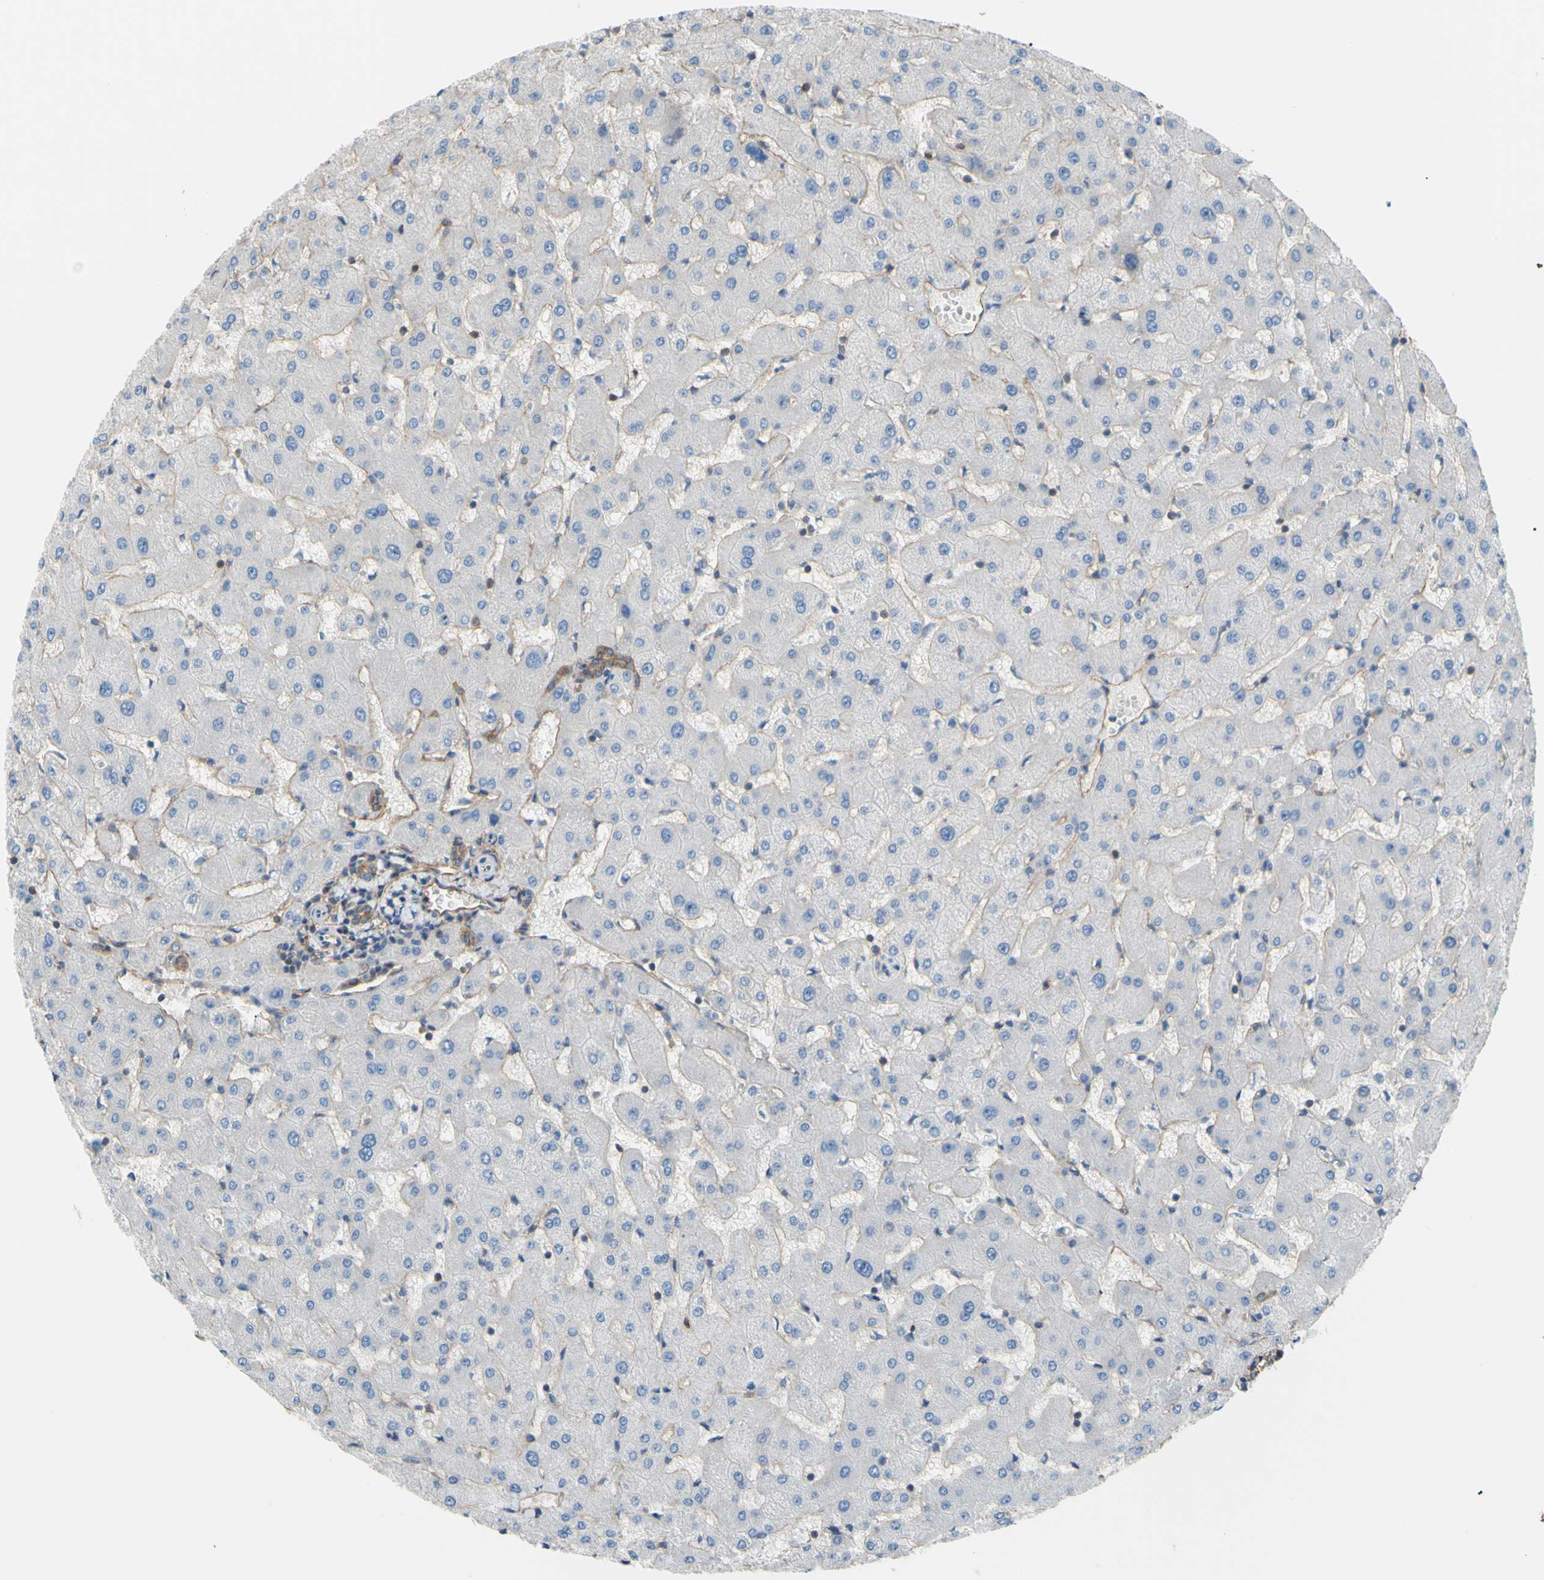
{"staining": {"intensity": "moderate", "quantity": ">75%", "location": "cytoplasmic/membranous"}, "tissue": "liver", "cell_type": "Cholangiocytes", "image_type": "normal", "snomed": [{"axis": "morphology", "description": "Normal tissue, NOS"}, {"axis": "topography", "description": "Liver"}], "caption": "Moderate cytoplasmic/membranous protein expression is present in approximately >75% of cholangiocytes in liver.", "gene": "ADD1", "patient": {"sex": "female", "age": 63}}